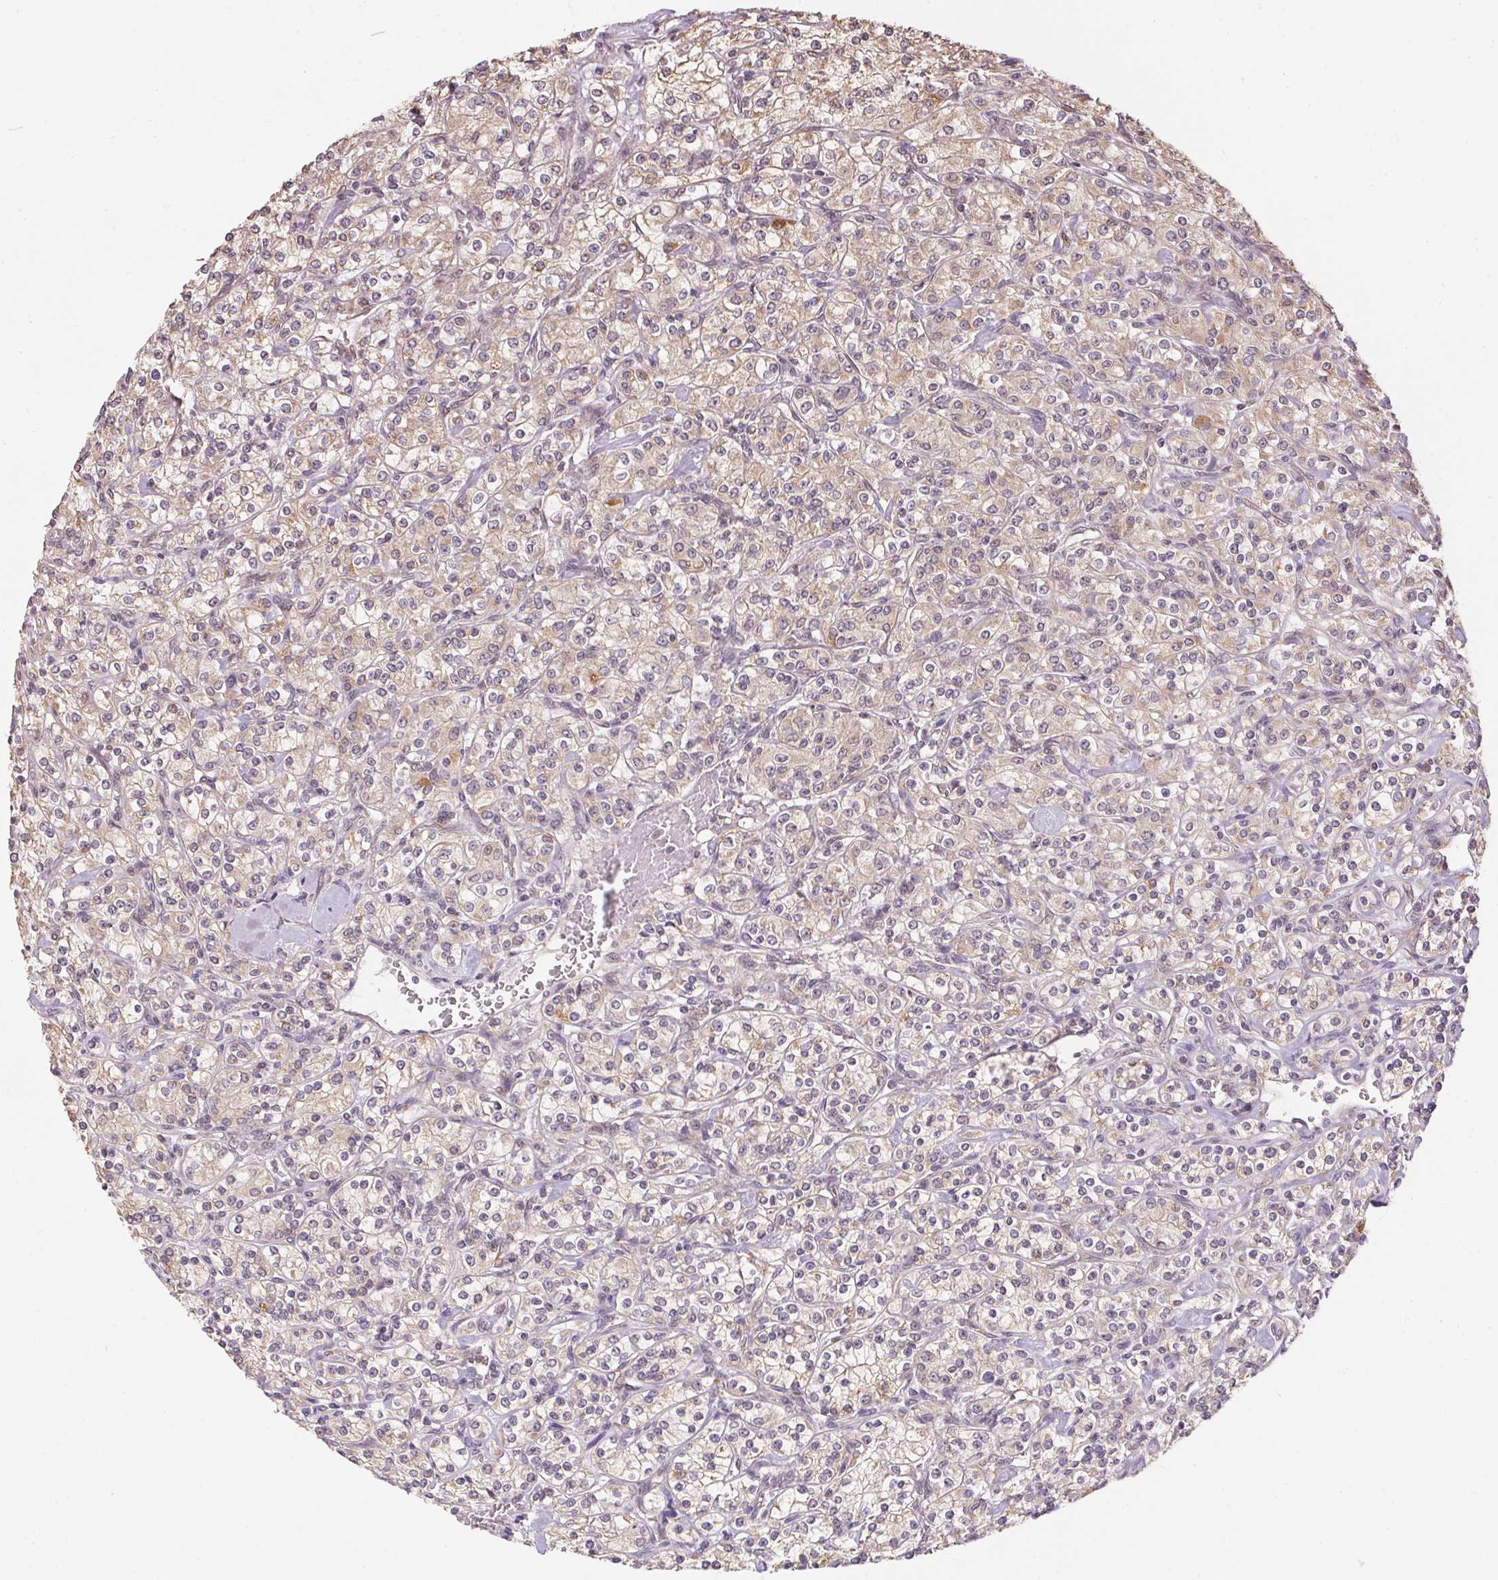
{"staining": {"intensity": "weak", "quantity": "25%-75%", "location": "cytoplasmic/membranous"}, "tissue": "renal cancer", "cell_type": "Tumor cells", "image_type": "cancer", "snomed": [{"axis": "morphology", "description": "Adenocarcinoma, NOS"}, {"axis": "topography", "description": "Kidney"}], "caption": "This histopathology image exhibits immunohistochemistry staining of renal cancer, with low weak cytoplasmic/membranous positivity in approximately 25%-75% of tumor cells.", "gene": "SC5D", "patient": {"sex": "male", "age": 77}}